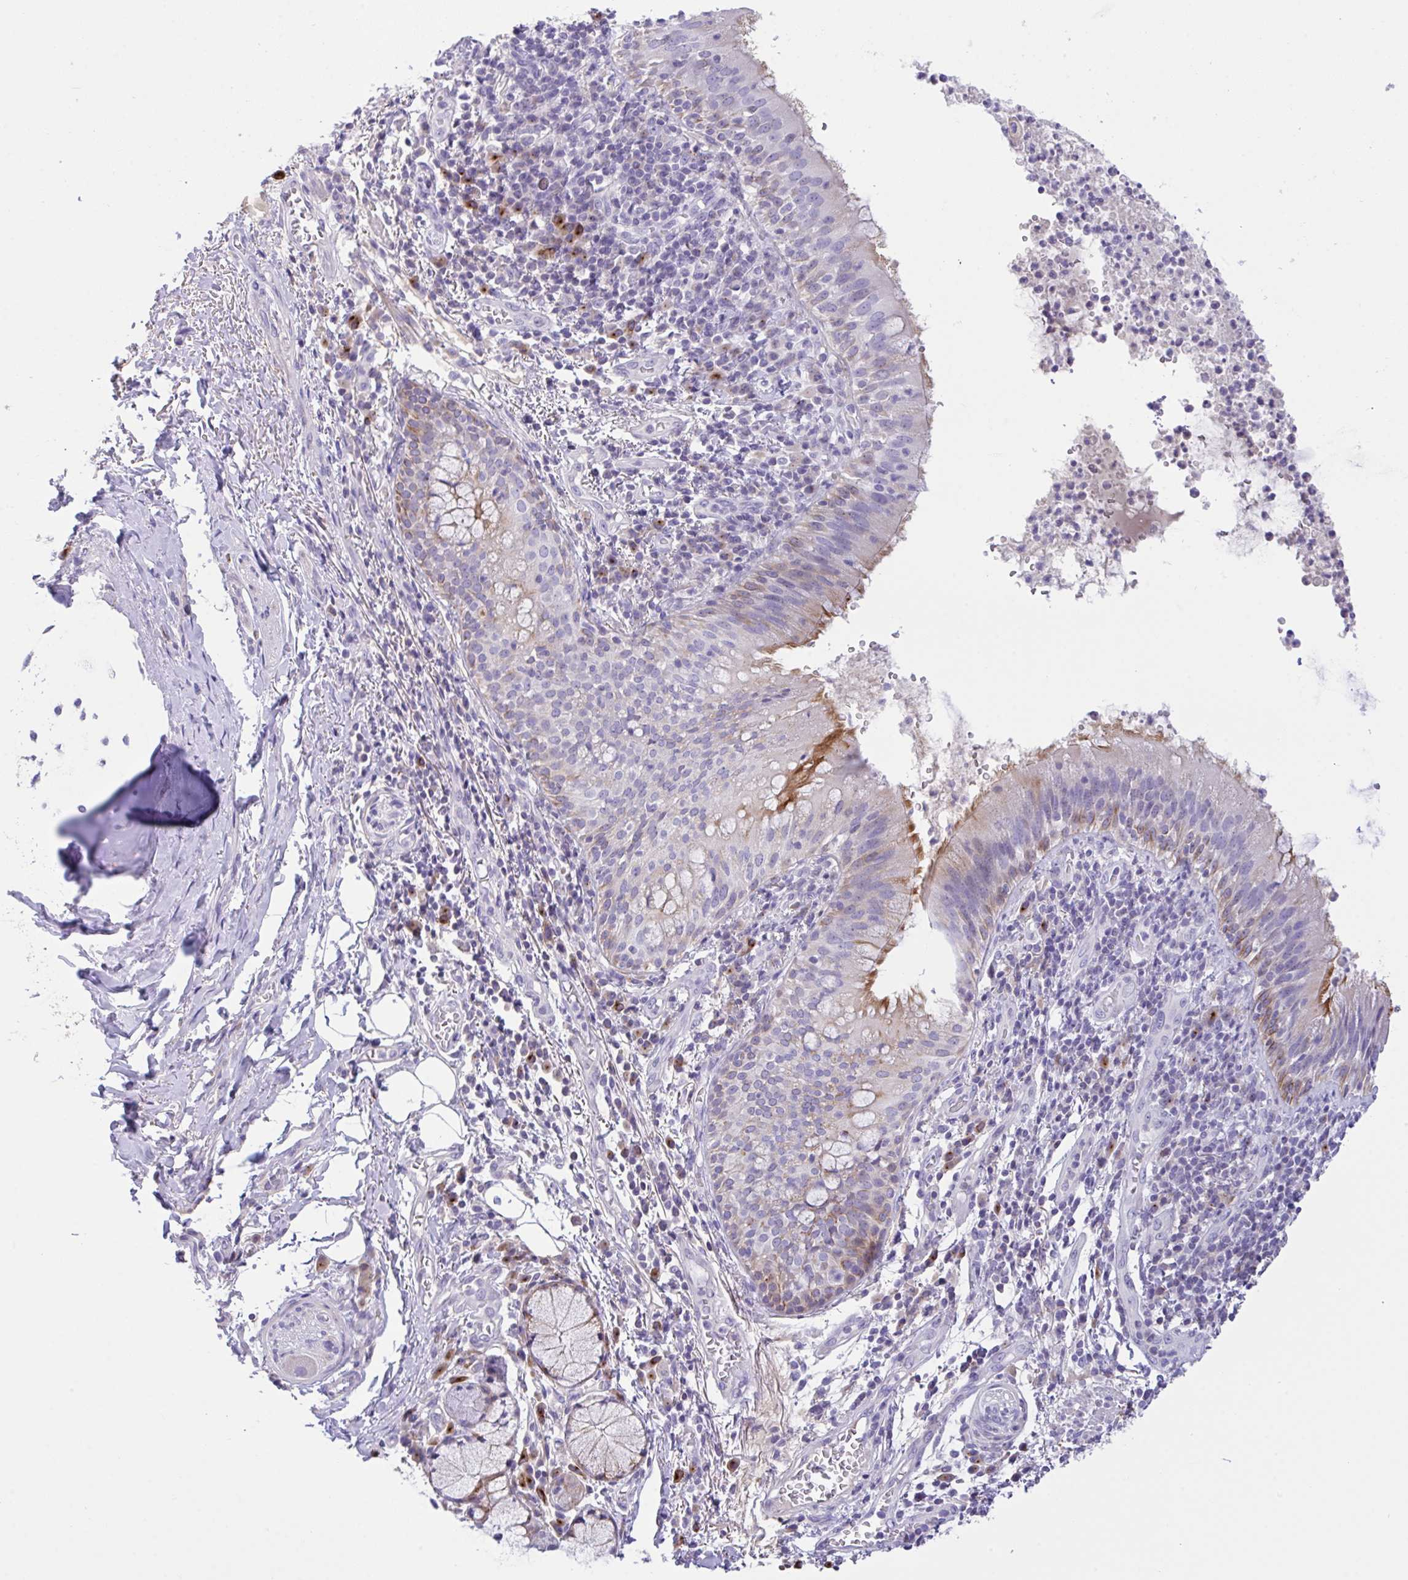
{"staining": {"intensity": "moderate", "quantity": "<25%", "location": "cytoplasmic/membranous"}, "tissue": "bronchus", "cell_type": "Respiratory epithelial cells", "image_type": "normal", "snomed": [{"axis": "morphology", "description": "Normal tissue, NOS"}, {"axis": "topography", "description": "Cartilage tissue"}, {"axis": "topography", "description": "Bronchus"}], "caption": "A micrograph showing moderate cytoplasmic/membranous positivity in about <25% of respiratory epithelial cells in benign bronchus, as visualized by brown immunohistochemical staining.", "gene": "FBXL20", "patient": {"sex": "male", "age": 56}}